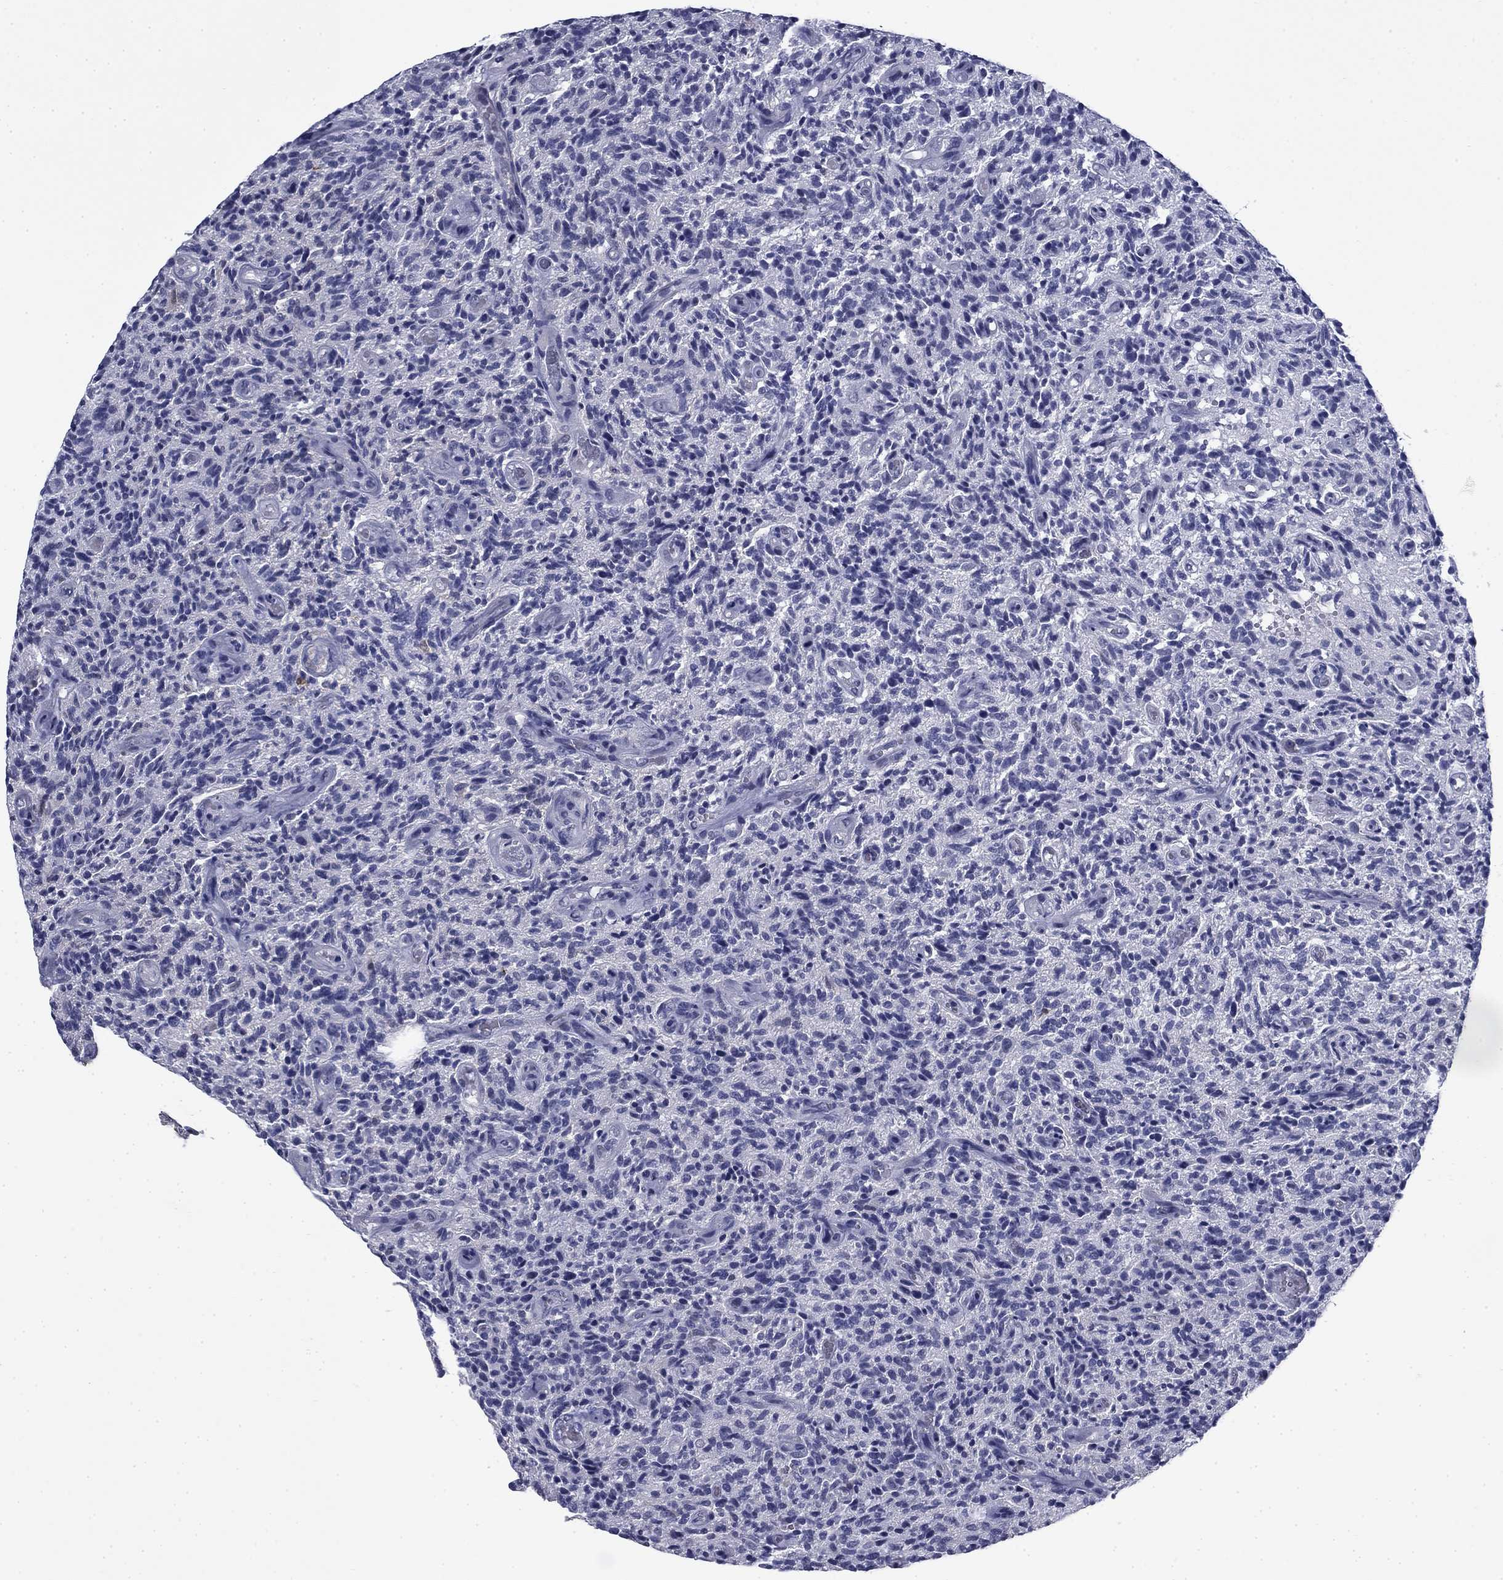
{"staining": {"intensity": "negative", "quantity": "none", "location": "none"}, "tissue": "glioma", "cell_type": "Tumor cells", "image_type": "cancer", "snomed": [{"axis": "morphology", "description": "Glioma, malignant, High grade"}, {"axis": "topography", "description": "Brain"}], "caption": "High-grade glioma (malignant) stained for a protein using immunohistochemistry shows no positivity tumor cells.", "gene": "BCL2L14", "patient": {"sex": "male", "age": 64}}